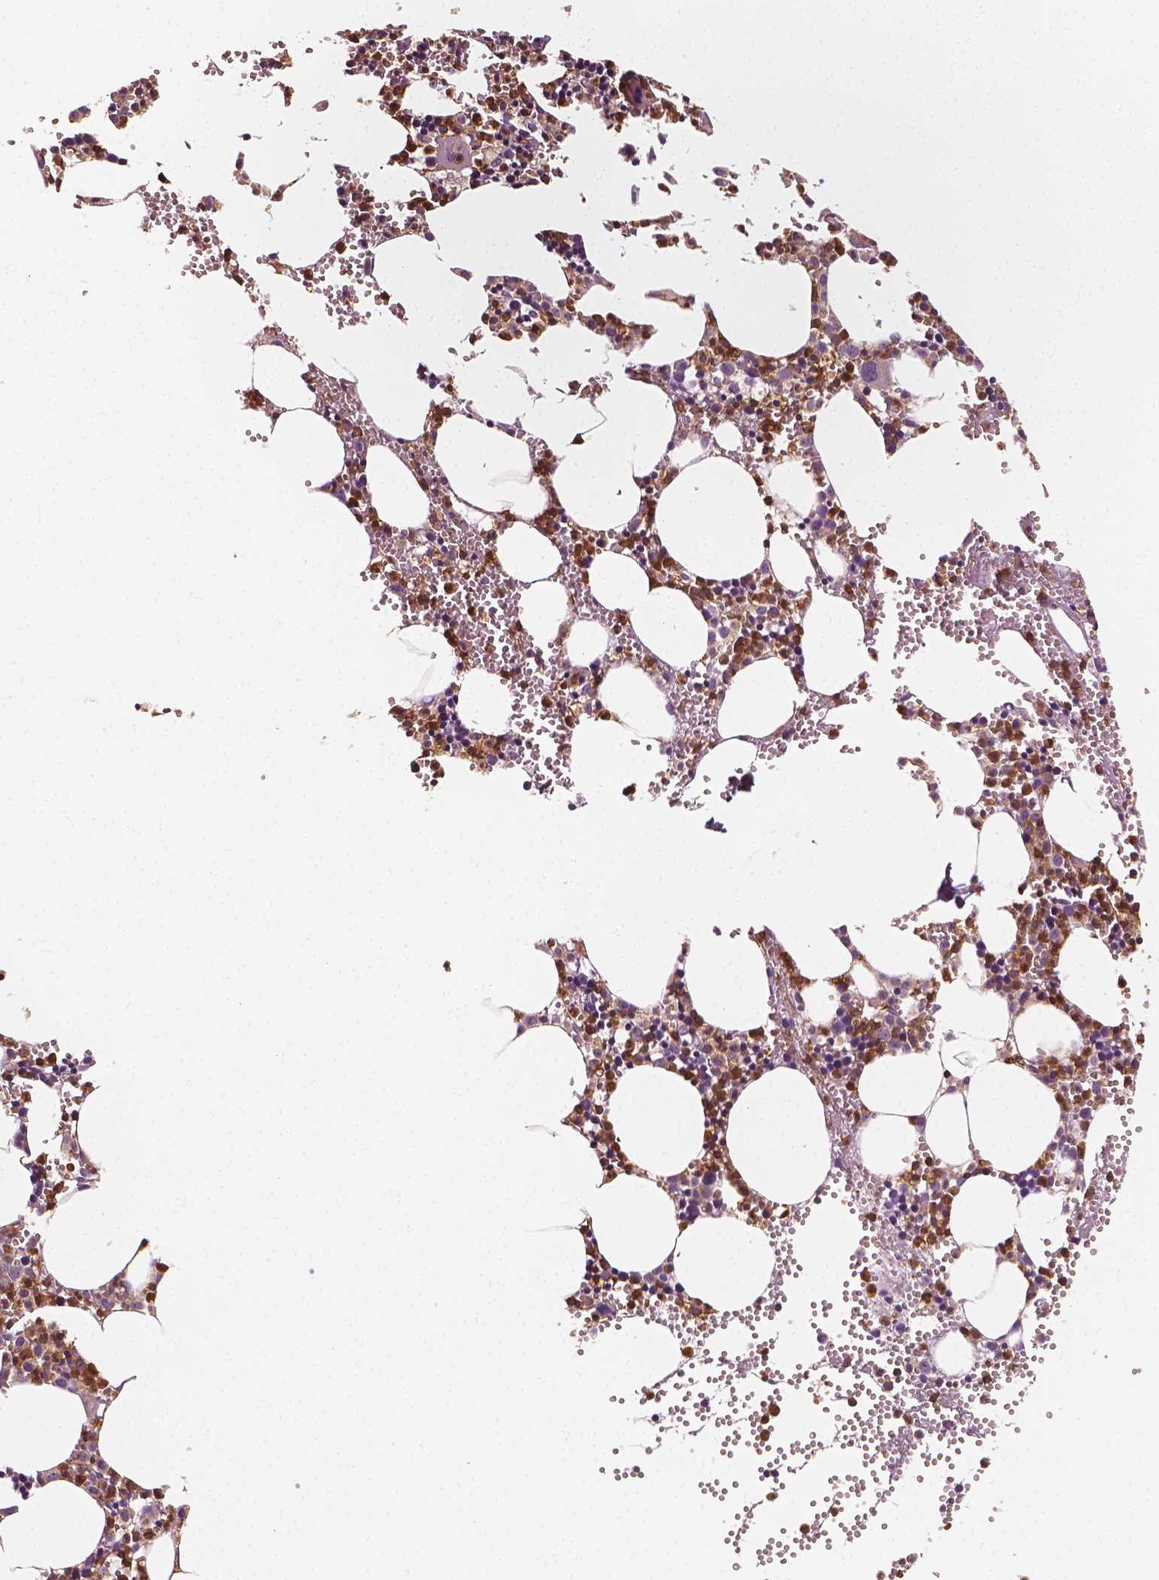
{"staining": {"intensity": "moderate", "quantity": ">75%", "location": "cytoplasmic/membranous"}, "tissue": "bone marrow", "cell_type": "Hematopoietic cells", "image_type": "normal", "snomed": [{"axis": "morphology", "description": "Normal tissue, NOS"}, {"axis": "topography", "description": "Bone marrow"}], "caption": "Moderate cytoplasmic/membranous positivity is appreciated in about >75% of hematopoietic cells in benign bone marrow.", "gene": "PTPRC", "patient": {"sex": "male", "age": 89}}